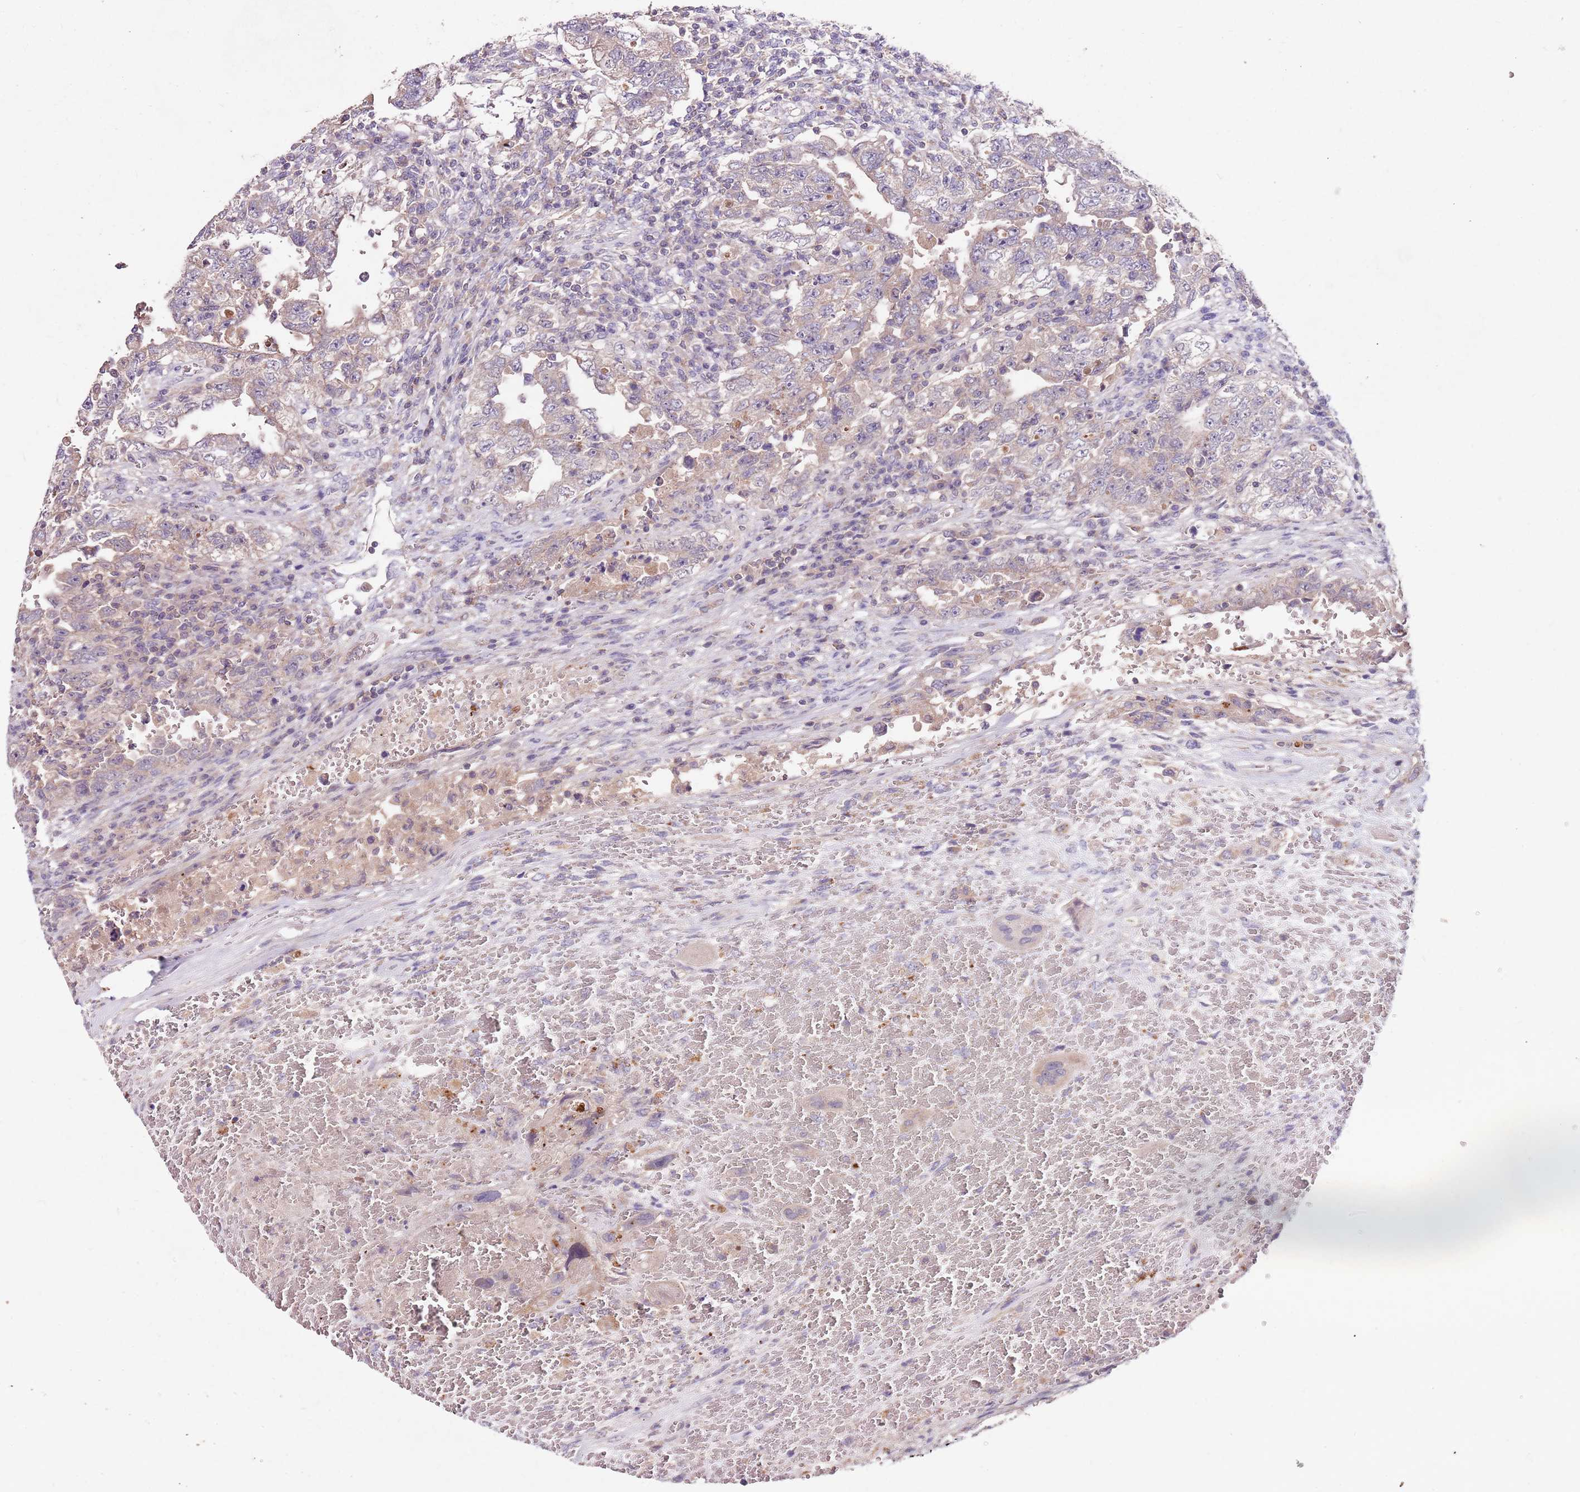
{"staining": {"intensity": "weak", "quantity": "25%-75%", "location": "cytoplasmic/membranous"}, "tissue": "testis cancer", "cell_type": "Tumor cells", "image_type": "cancer", "snomed": [{"axis": "morphology", "description": "Carcinoma, Embryonal, NOS"}, {"axis": "topography", "description": "Testis"}], "caption": "Weak cytoplasmic/membranous protein positivity is present in approximately 25%-75% of tumor cells in testis cancer (embryonal carcinoma).", "gene": "NRDE2", "patient": {"sex": "male", "age": 26}}